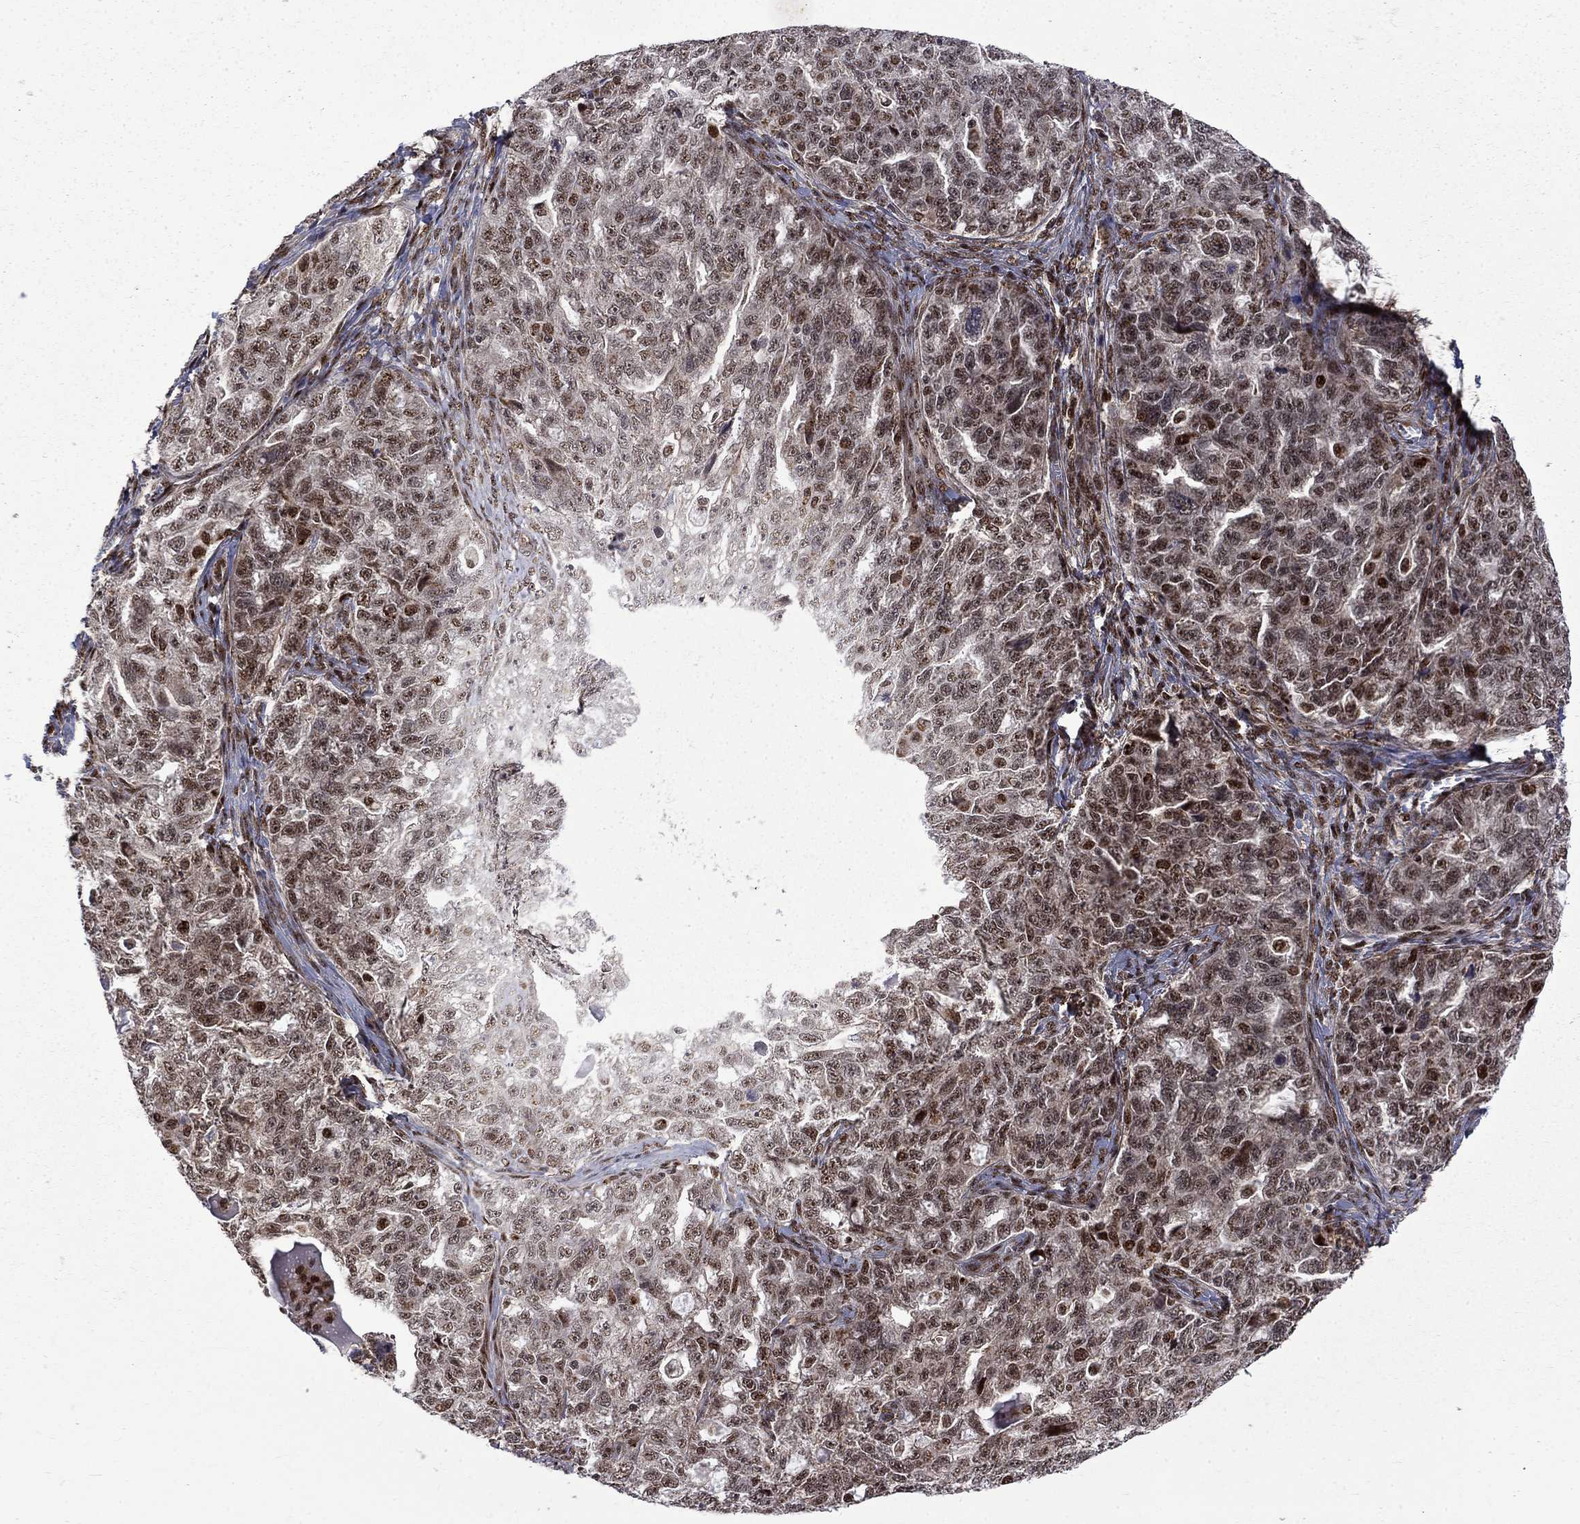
{"staining": {"intensity": "moderate", "quantity": ">75%", "location": "cytoplasmic/membranous,nuclear"}, "tissue": "ovarian cancer", "cell_type": "Tumor cells", "image_type": "cancer", "snomed": [{"axis": "morphology", "description": "Cystadenocarcinoma, serous, NOS"}, {"axis": "topography", "description": "Ovary"}], "caption": "Ovarian cancer tissue displays moderate cytoplasmic/membranous and nuclear staining in about >75% of tumor cells The staining was performed using DAB, with brown indicating positive protein expression. Nuclei are stained blue with hematoxylin.", "gene": "KPNA3", "patient": {"sex": "female", "age": 51}}